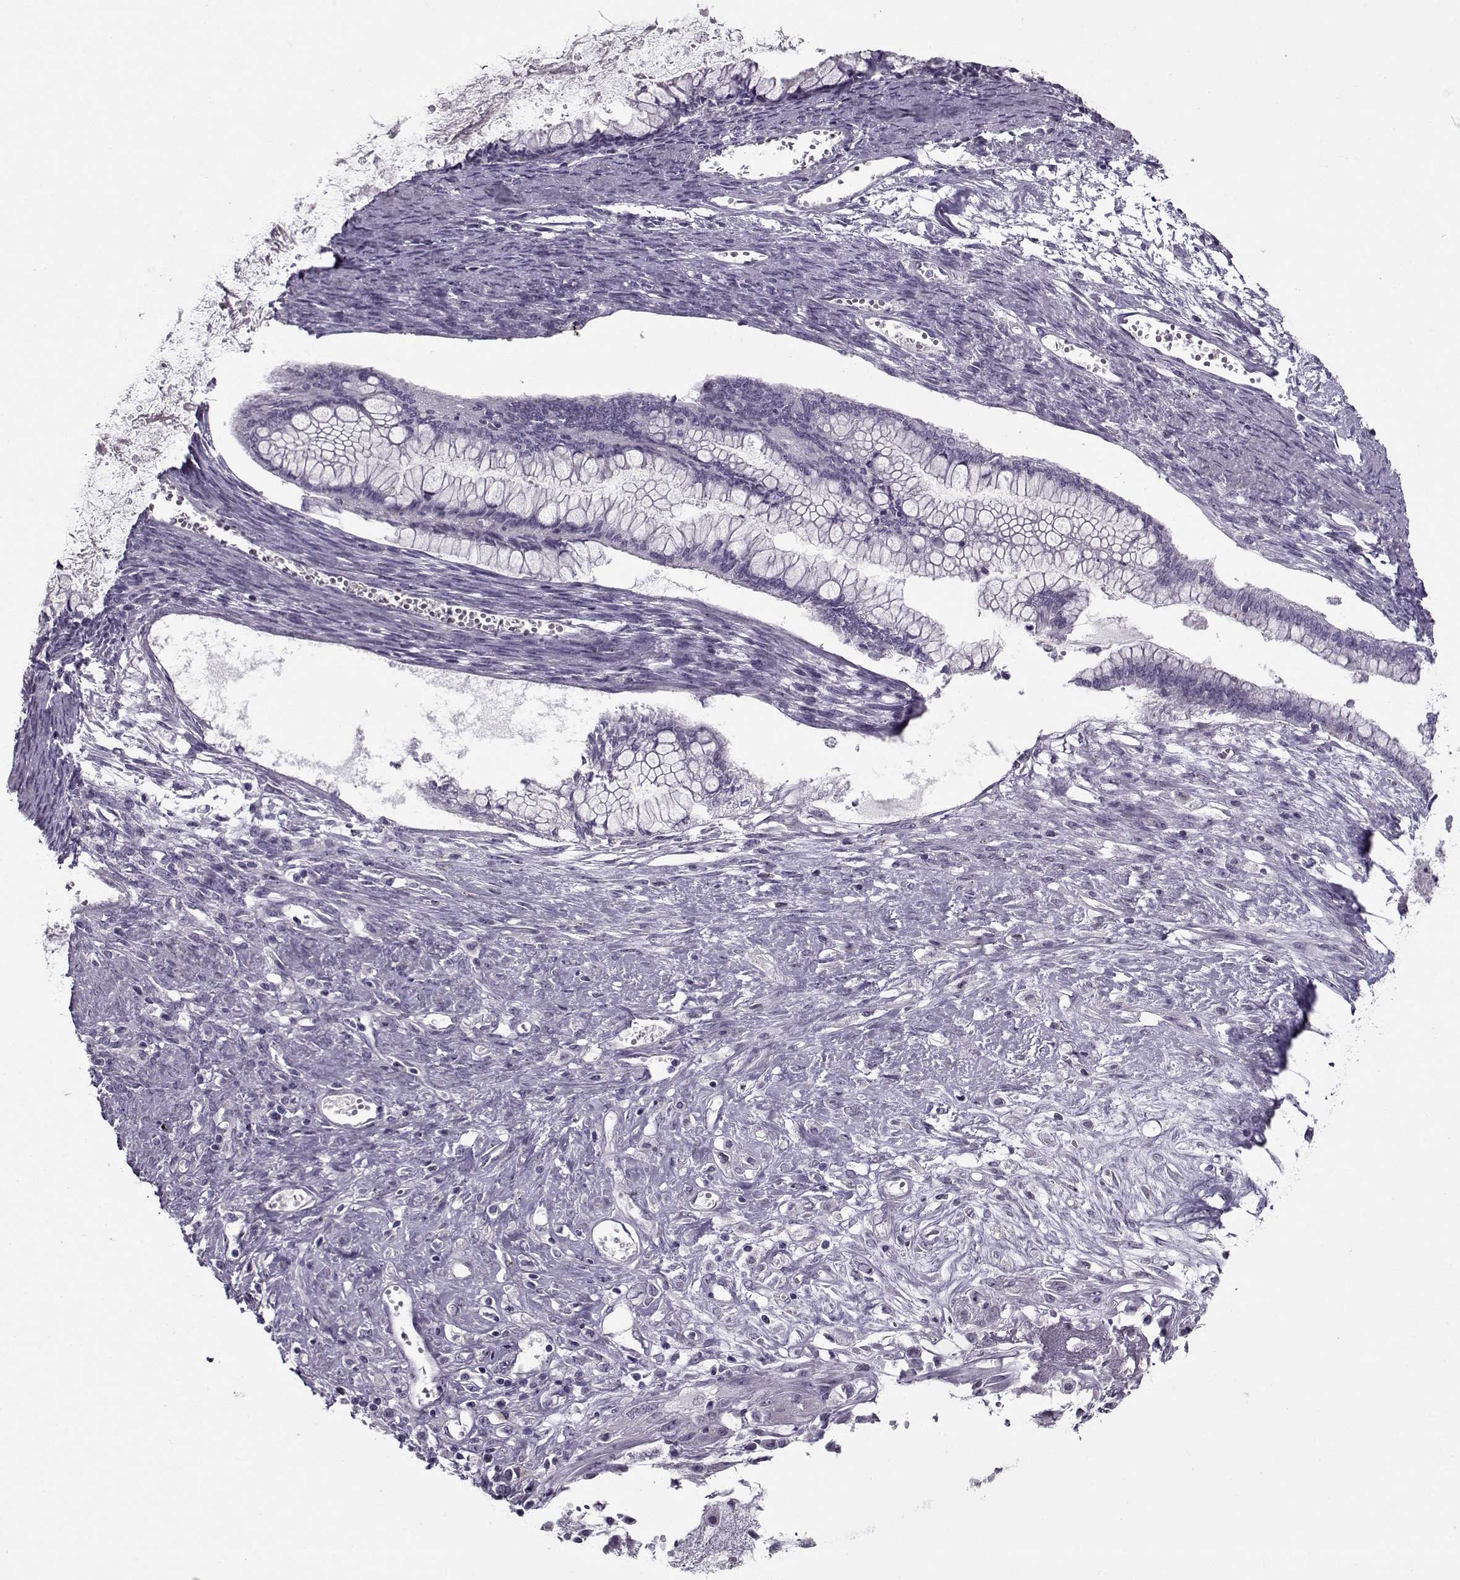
{"staining": {"intensity": "negative", "quantity": "none", "location": "none"}, "tissue": "ovarian cancer", "cell_type": "Tumor cells", "image_type": "cancer", "snomed": [{"axis": "morphology", "description": "Cystadenocarcinoma, mucinous, NOS"}, {"axis": "topography", "description": "Ovary"}], "caption": "High power microscopy micrograph of an immunohistochemistry photomicrograph of ovarian mucinous cystadenocarcinoma, revealing no significant expression in tumor cells.", "gene": "CIBAR1", "patient": {"sex": "female", "age": 67}}